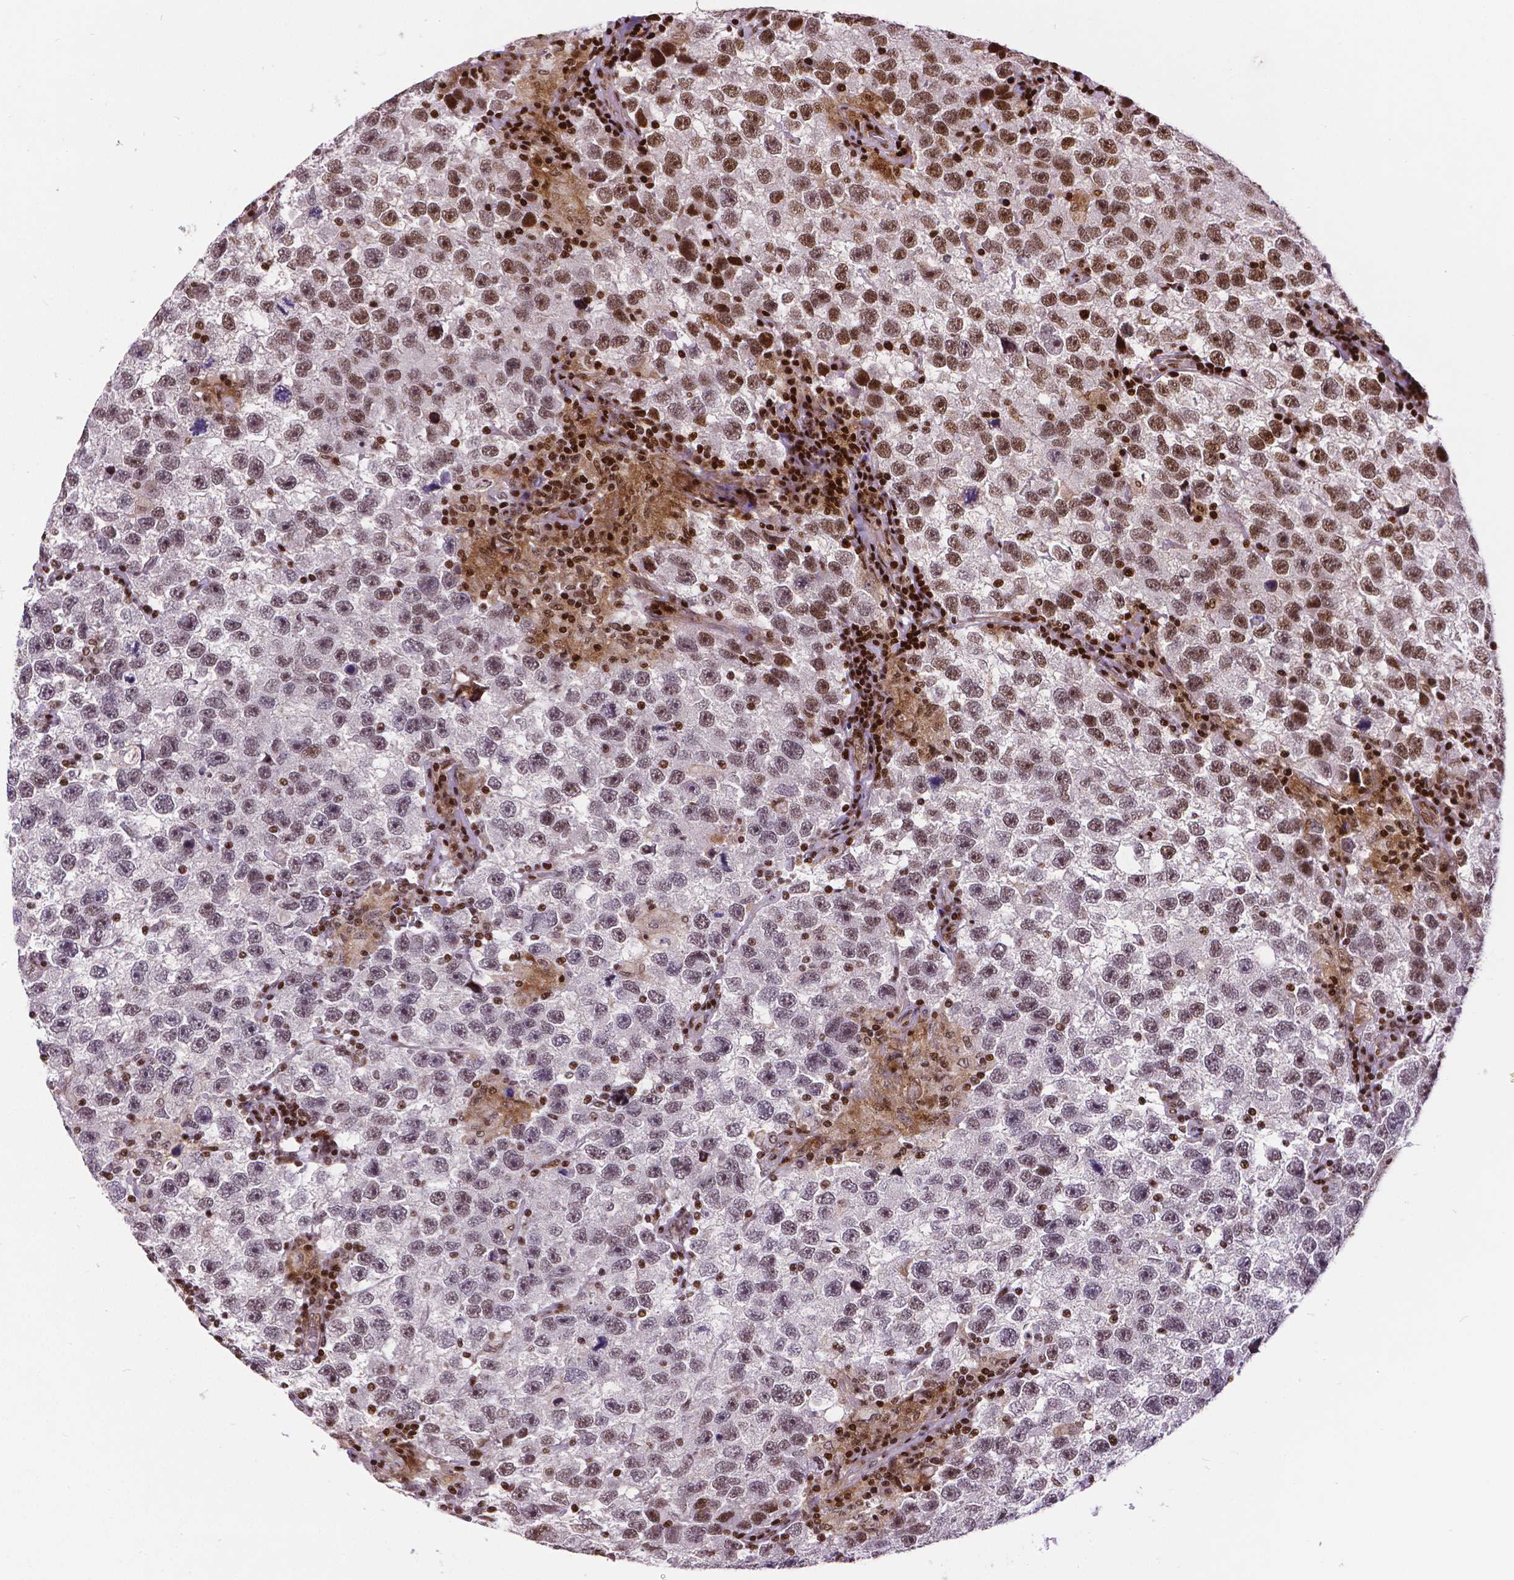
{"staining": {"intensity": "moderate", "quantity": "25%-75%", "location": "nuclear"}, "tissue": "testis cancer", "cell_type": "Tumor cells", "image_type": "cancer", "snomed": [{"axis": "morphology", "description": "Seminoma, NOS"}, {"axis": "topography", "description": "Testis"}], "caption": "The histopathology image demonstrates staining of testis cancer, revealing moderate nuclear protein expression (brown color) within tumor cells.", "gene": "CTCF", "patient": {"sex": "male", "age": 26}}